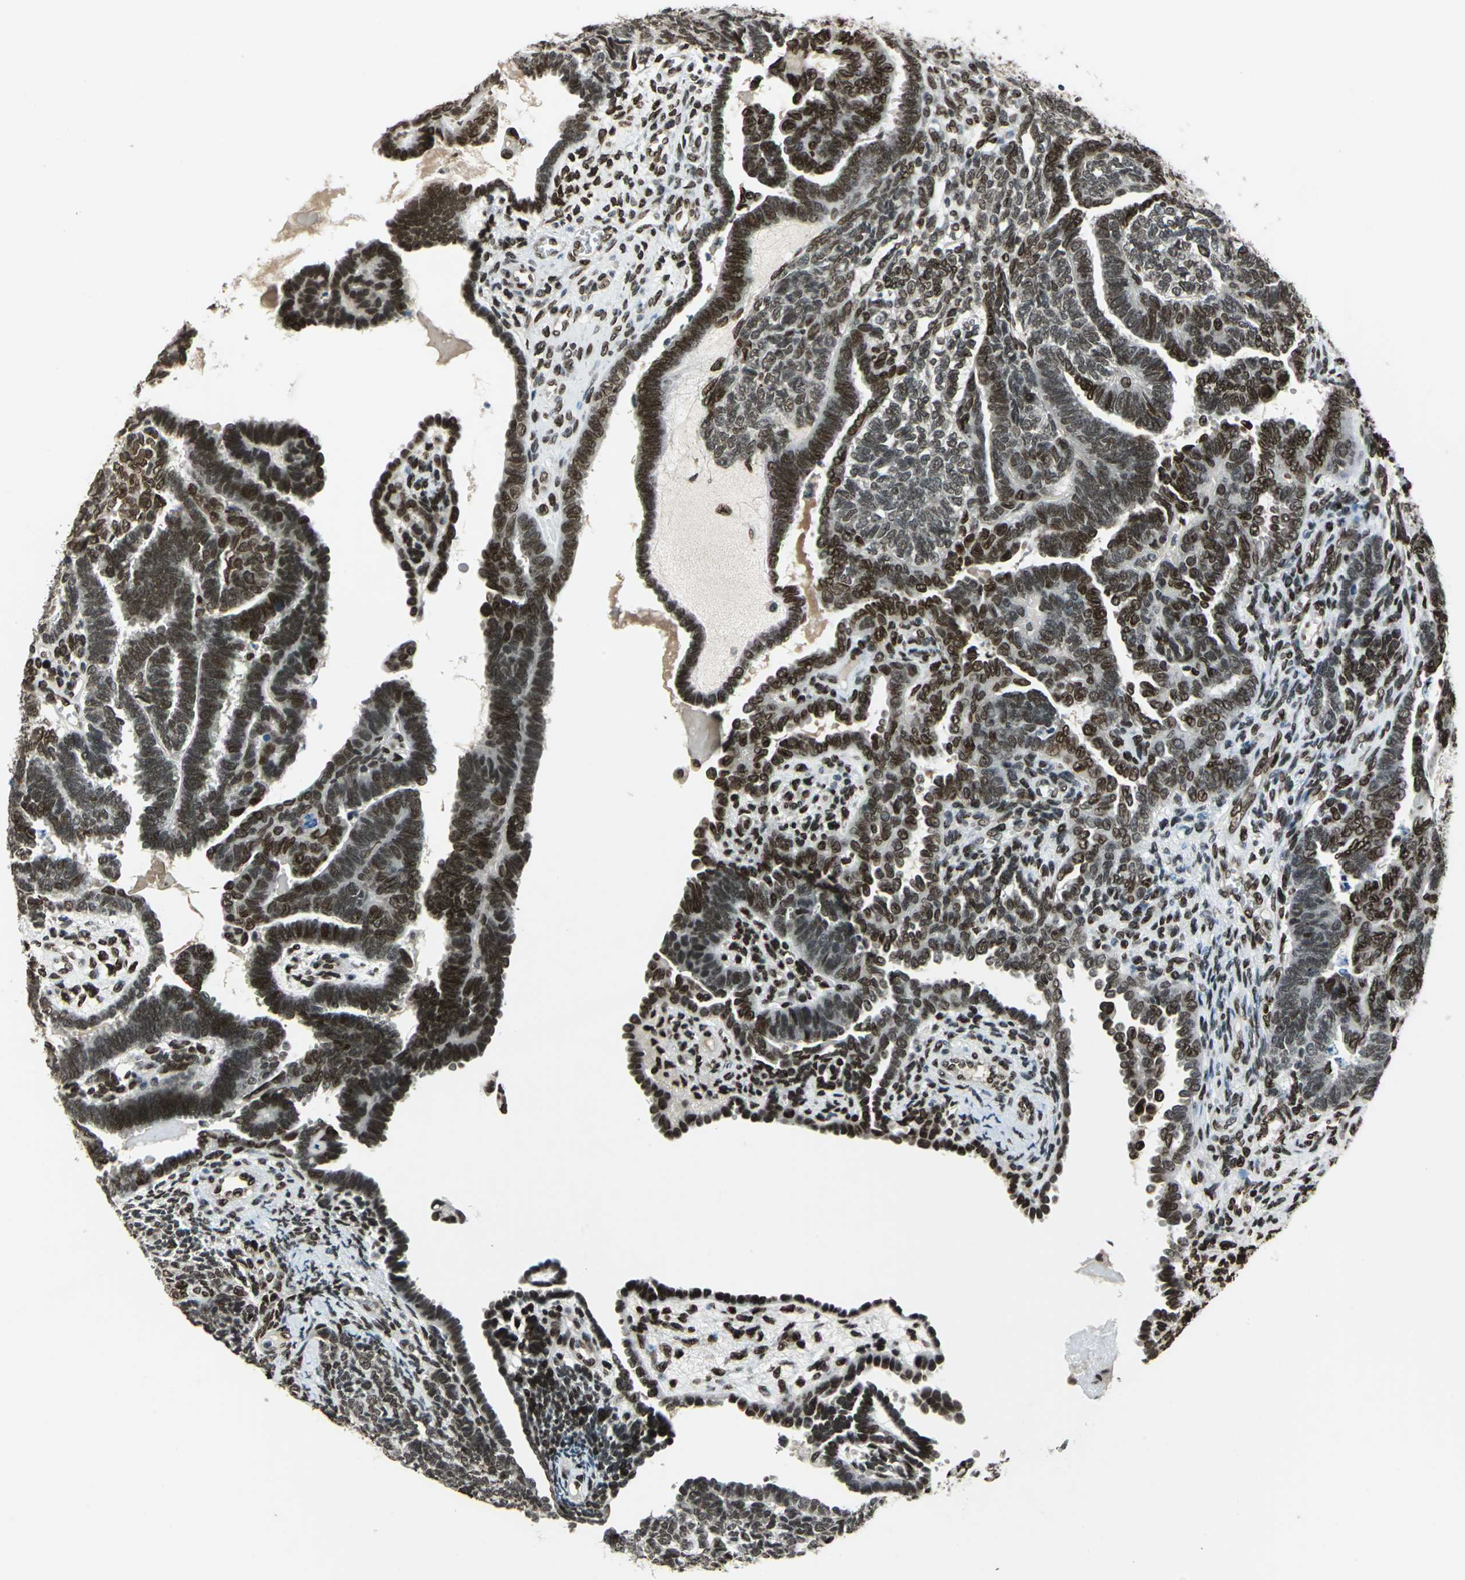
{"staining": {"intensity": "strong", "quantity": ">75%", "location": "cytoplasmic/membranous,nuclear"}, "tissue": "endometrial cancer", "cell_type": "Tumor cells", "image_type": "cancer", "snomed": [{"axis": "morphology", "description": "Neoplasm, malignant, NOS"}, {"axis": "topography", "description": "Endometrium"}], "caption": "Brown immunohistochemical staining in human endometrial cancer displays strong cytoplasmic/membranous and nuclear expression in approximately >75% of tumor cells. The staining was performed using DAB, with brown indicating positive protein expression. Nuclei are stained blue with hematoxylin.", "gene": "ISY1", "patient": {"sex": "female", "age": 74}}